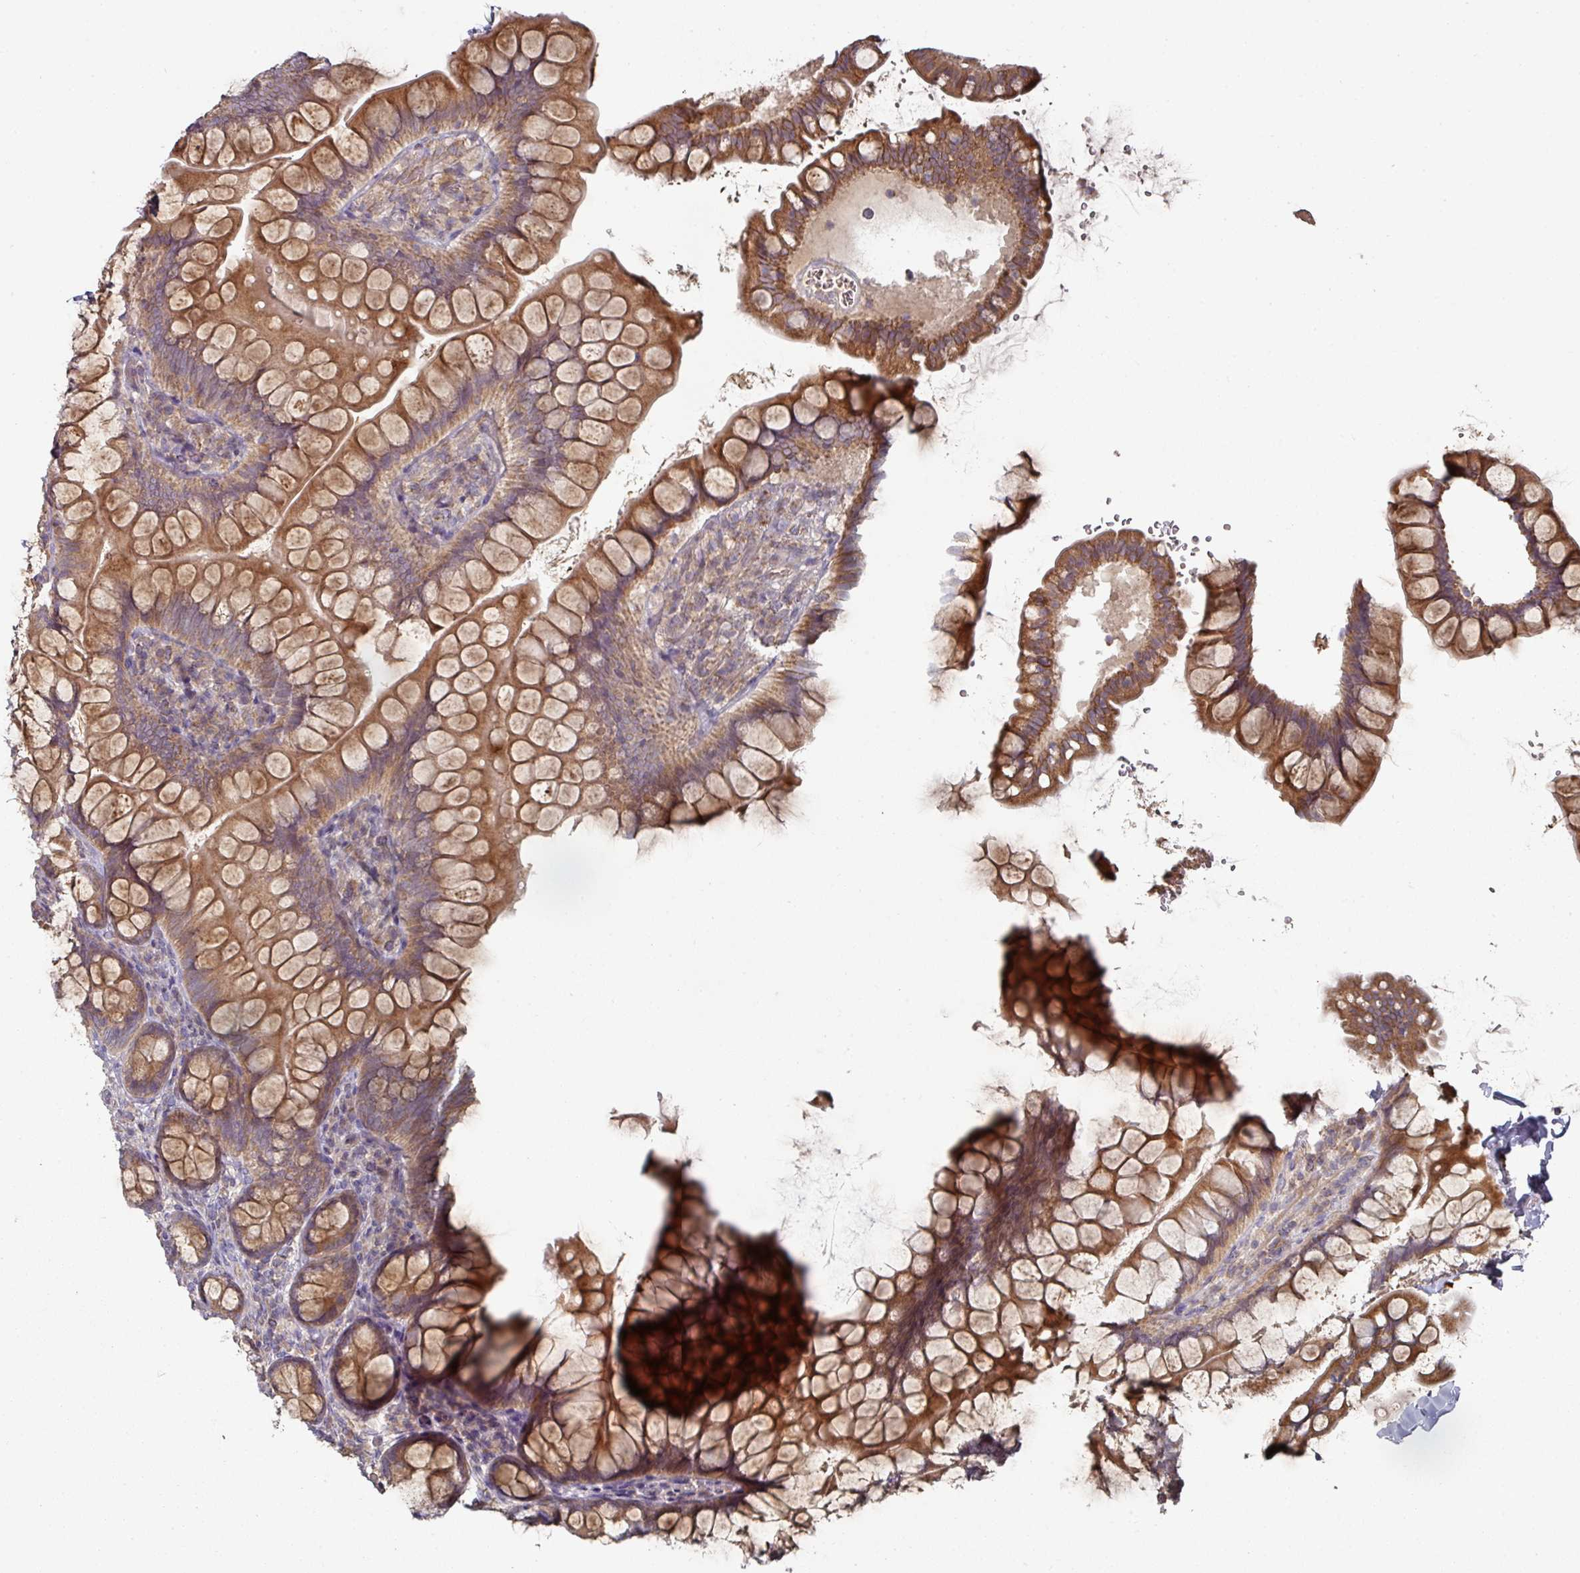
{"staining": {"intensity": "strong", "quantity": ">75%", "location": "cytoplasmic/membranous"}, "tissue": "small intestine", "cell_type": "Glandular cells", "image_type": "normal", "snomed": [{"axis": "morphology", "description": "Normal tissue, NOS"}, {"axis": "topography", "description": "Small intestine"}], "caption": "Strong cytoplasmic/membranous protein staining is identified in about >75% of glandular cells in small intestine.", "gene": "DNAJC7", "patient": {"sex": "male", "age": 70}}